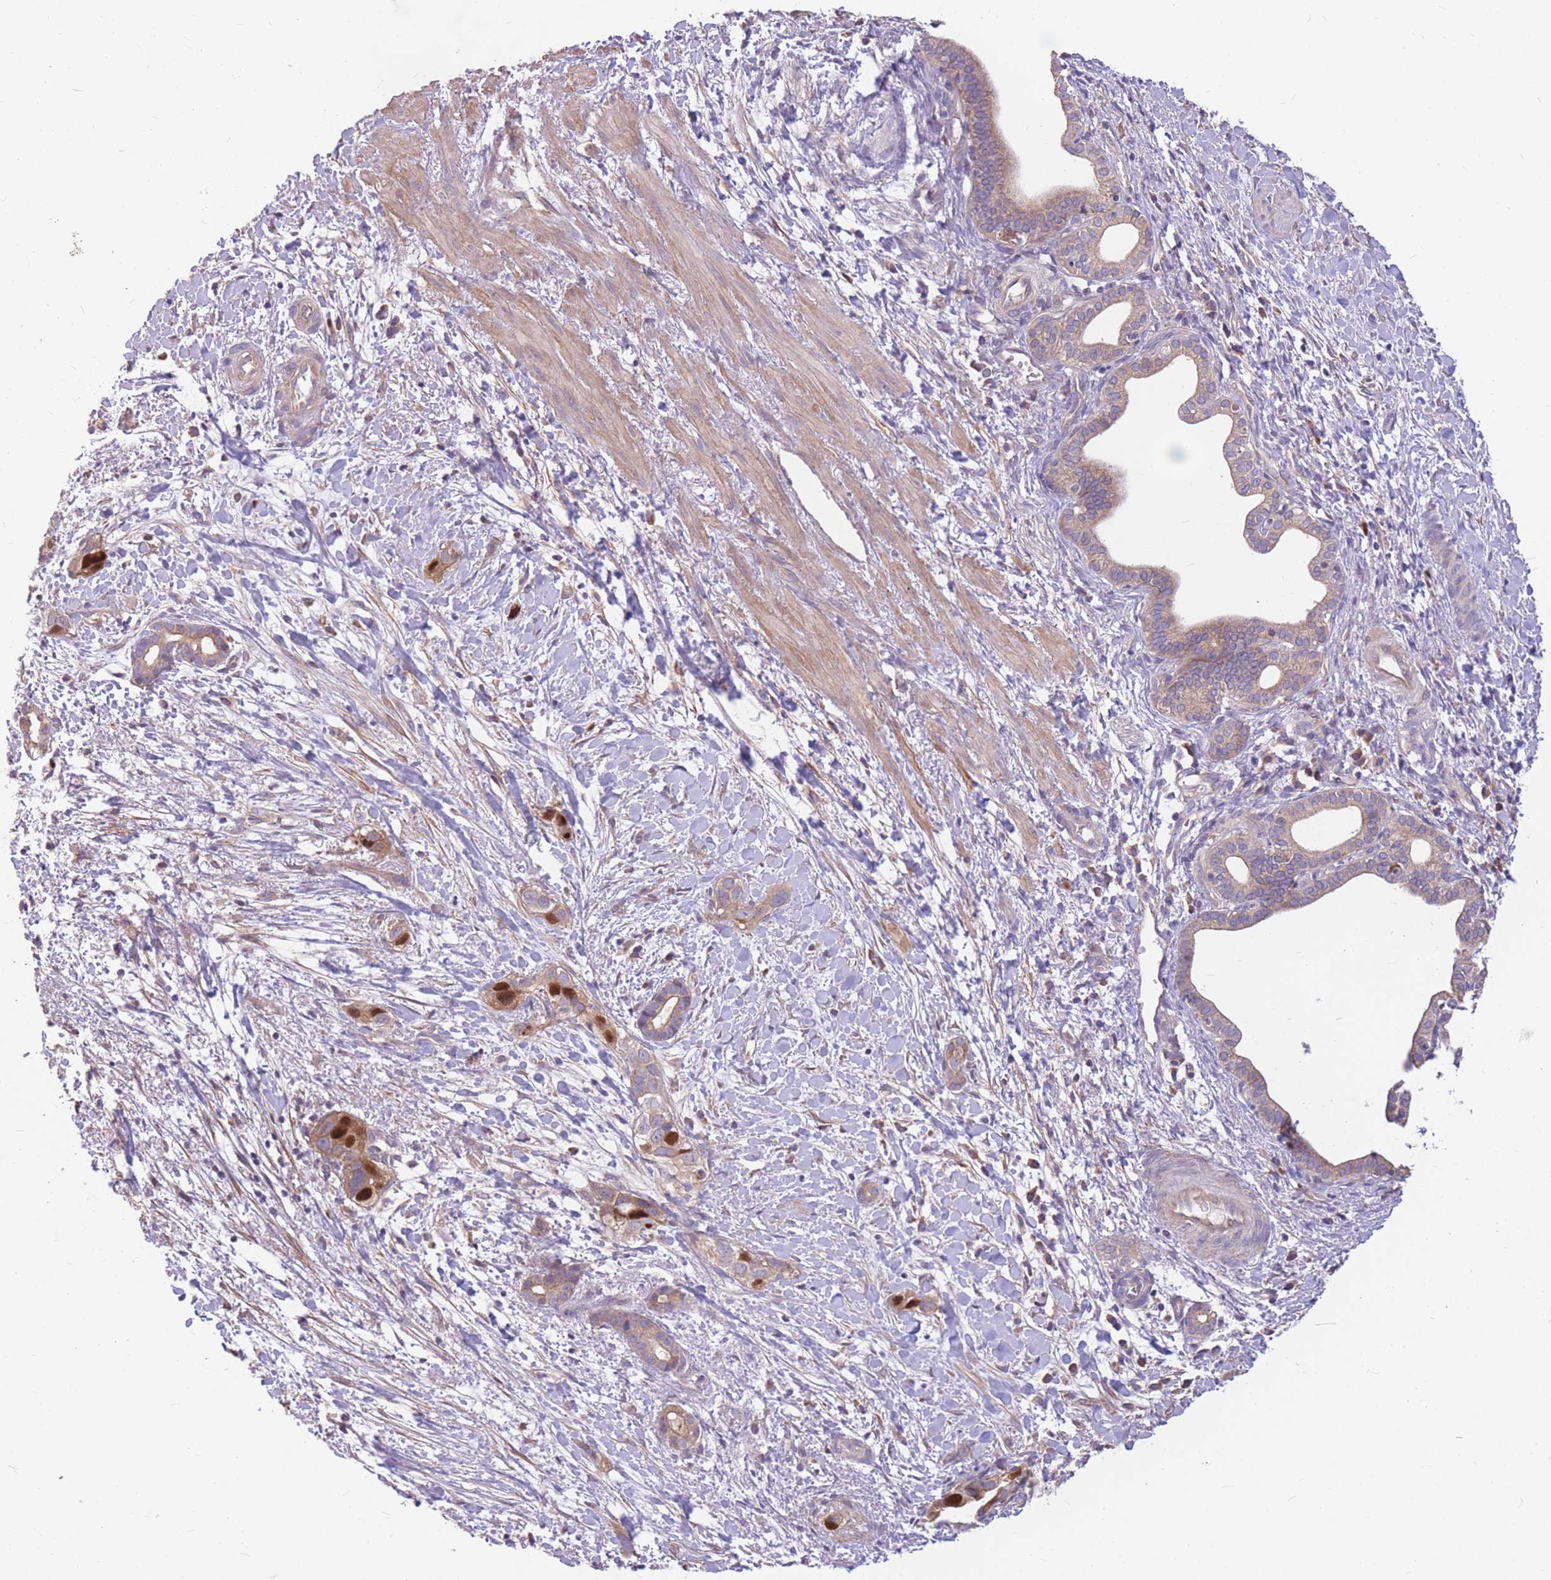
{"staining": {"intensity": "strong", "quantity": "<25%", "location": "nuclear"}, "tissue": "liver cancer", "cell_type": "Tumor cells", "image_type": "cancer", "snomed": [{"axis": "morphology", "description": "Cholangiocarcinoma"}, {"axis": "topography", "description": "Liver"}], "caption": "The micrograph displays immunohistochemical staining of cholangiocarcinoma (liver). There is strong nuclear expression is seen in about <25% of tumor cells.", "gene": "GMNN", "patient": {"sex": "female", "age": 79}}